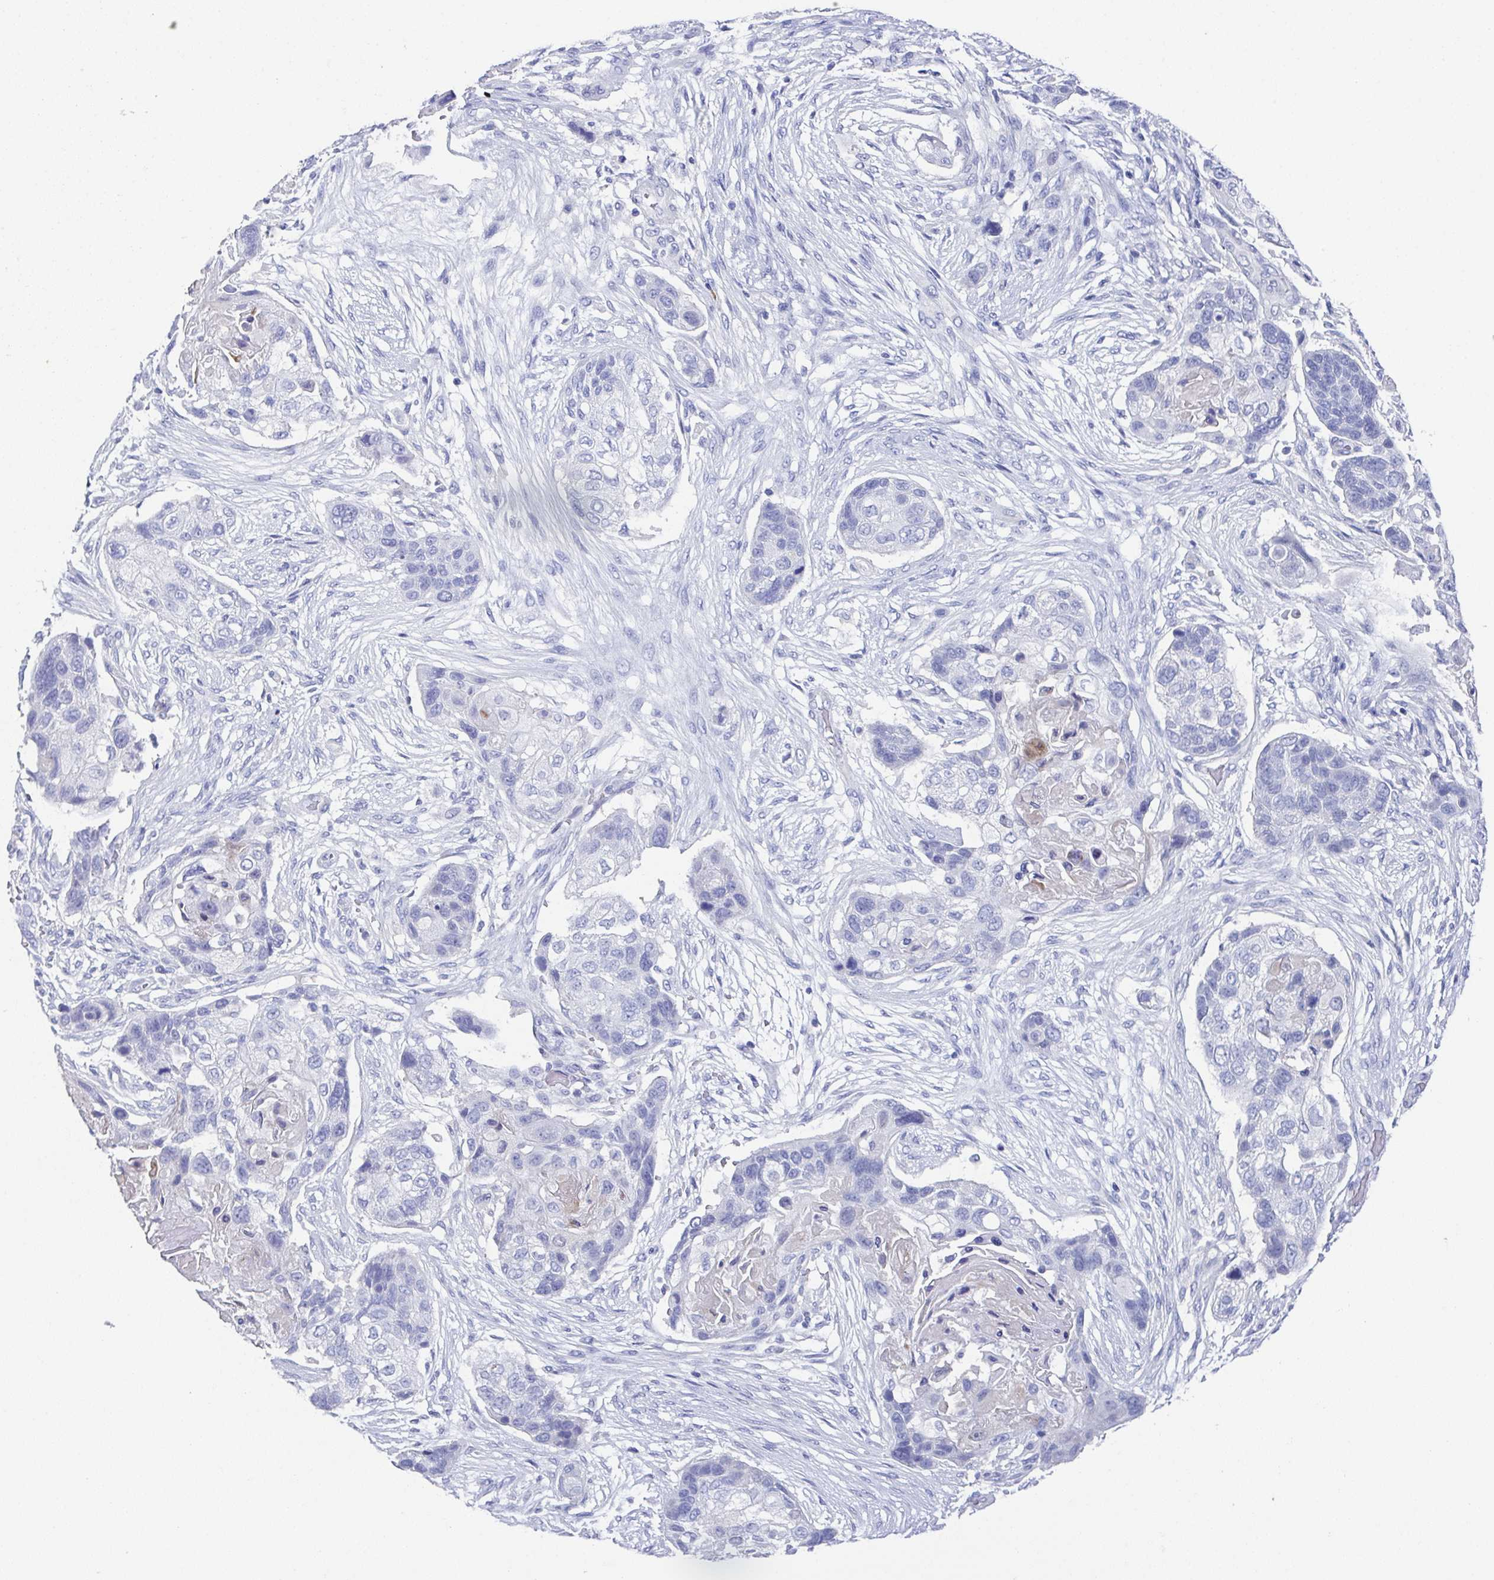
{"staining": {"intensity": "negative", "quantity": "none", "location": "none"}, "tissue": "lung cancer", "cell_type": "Tumor cells", "image_type": "cancer", "snomed": [{"axis": "morphology", "description": "Squamous cell carcinoma, NOS"}, {"axis": "topography", "description": "Lung"}], "caption": "Micrograph shows no significant protein expression in tumor cells of squamous cell carcinoma (lung).", "gene": "SSC4D", "patient": {"sex": "male", "age": 69}}